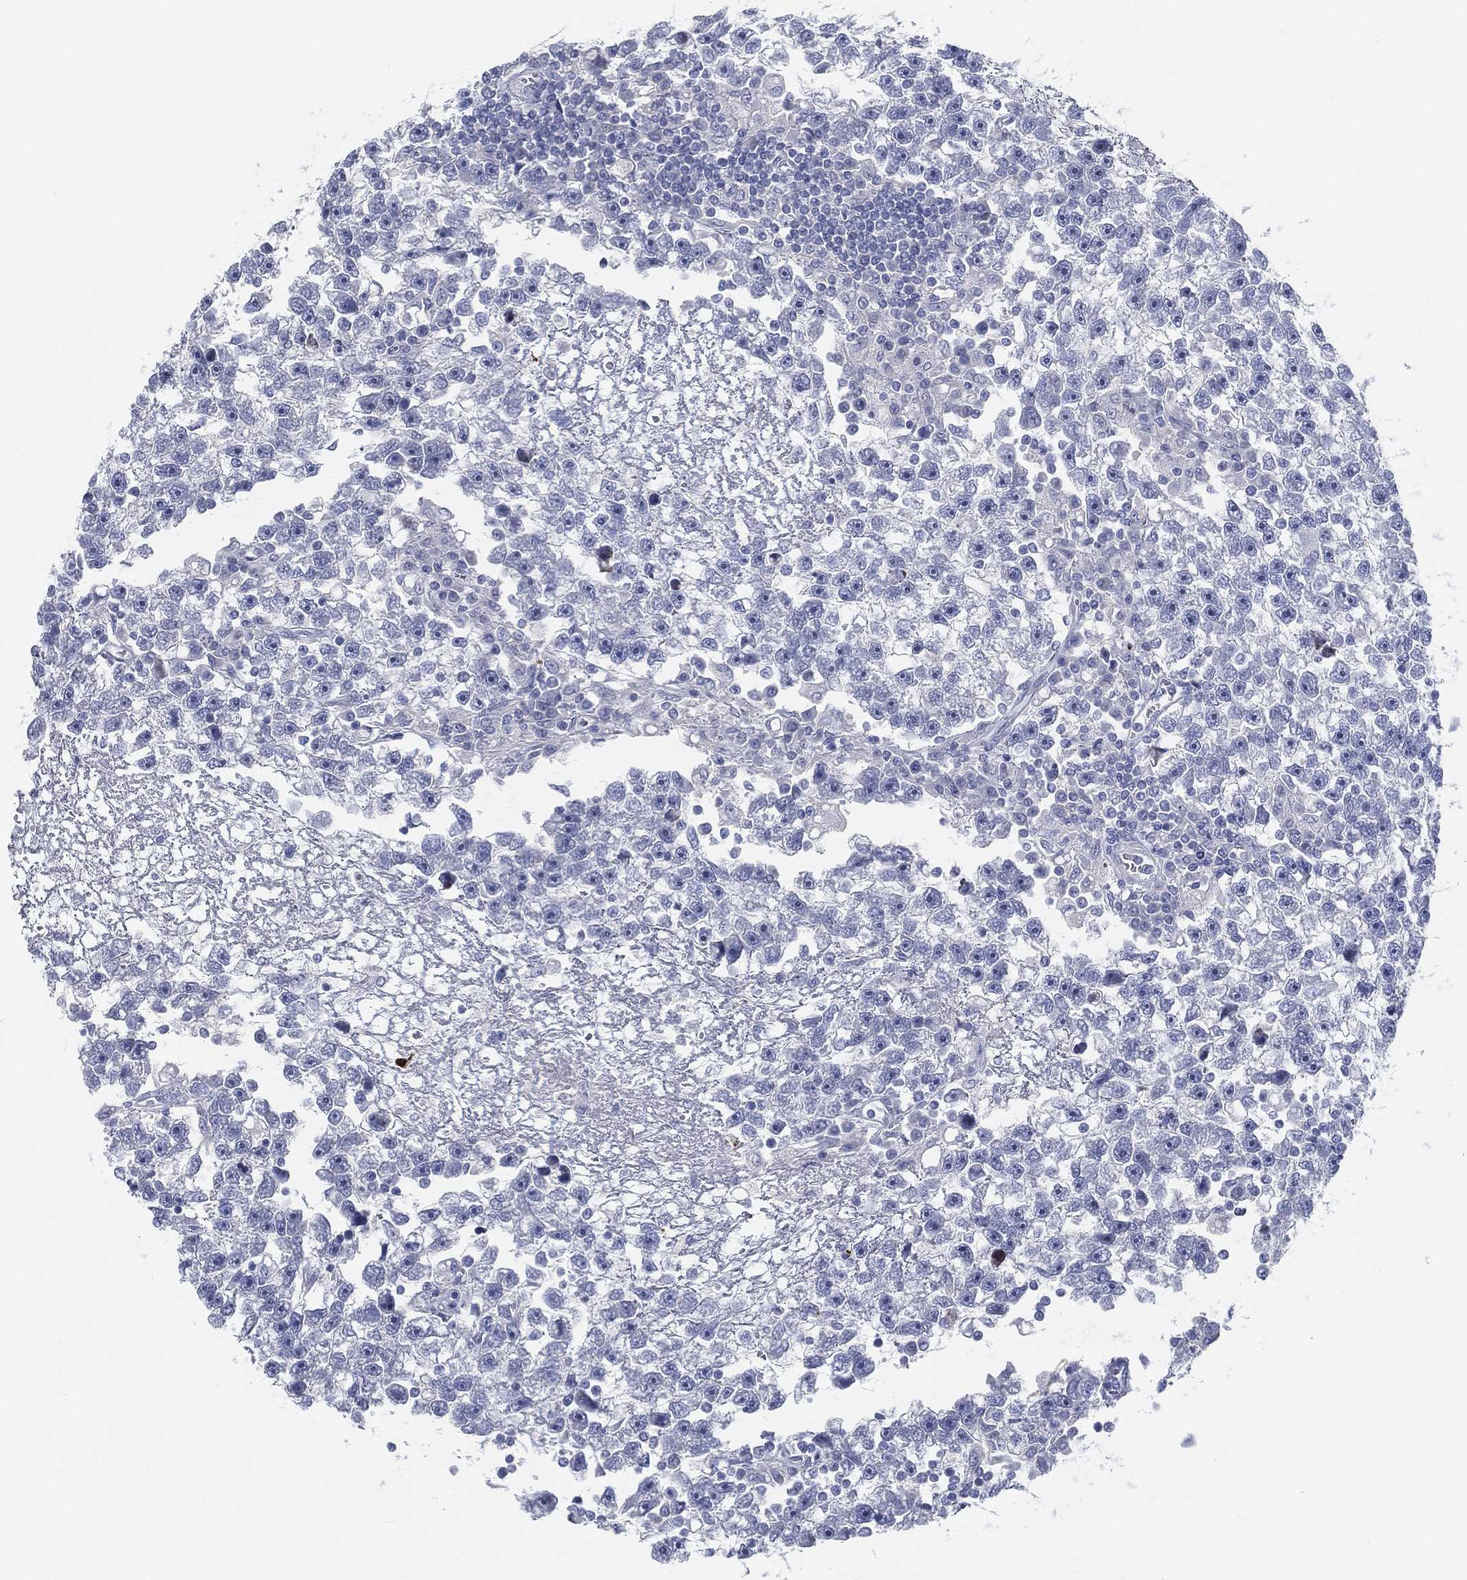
{"staining": {"intensity": "negative", "quantity": "none", "location": "none"}, "tissue": "testis cancer", "cell_type": "Tumor cells", "image_type": "cancer", "snomed": [{"axis": "morphology", "description": "Seminoma, NOS"}, {"axis": "topography", "description": "Testis"}], "caption": "Histopathology image shows no significant protein staining in tumor cells of testis cancer (seminoma).", "gene": "SPPL2C", "patient": {"sex": "male", "age": 47}}